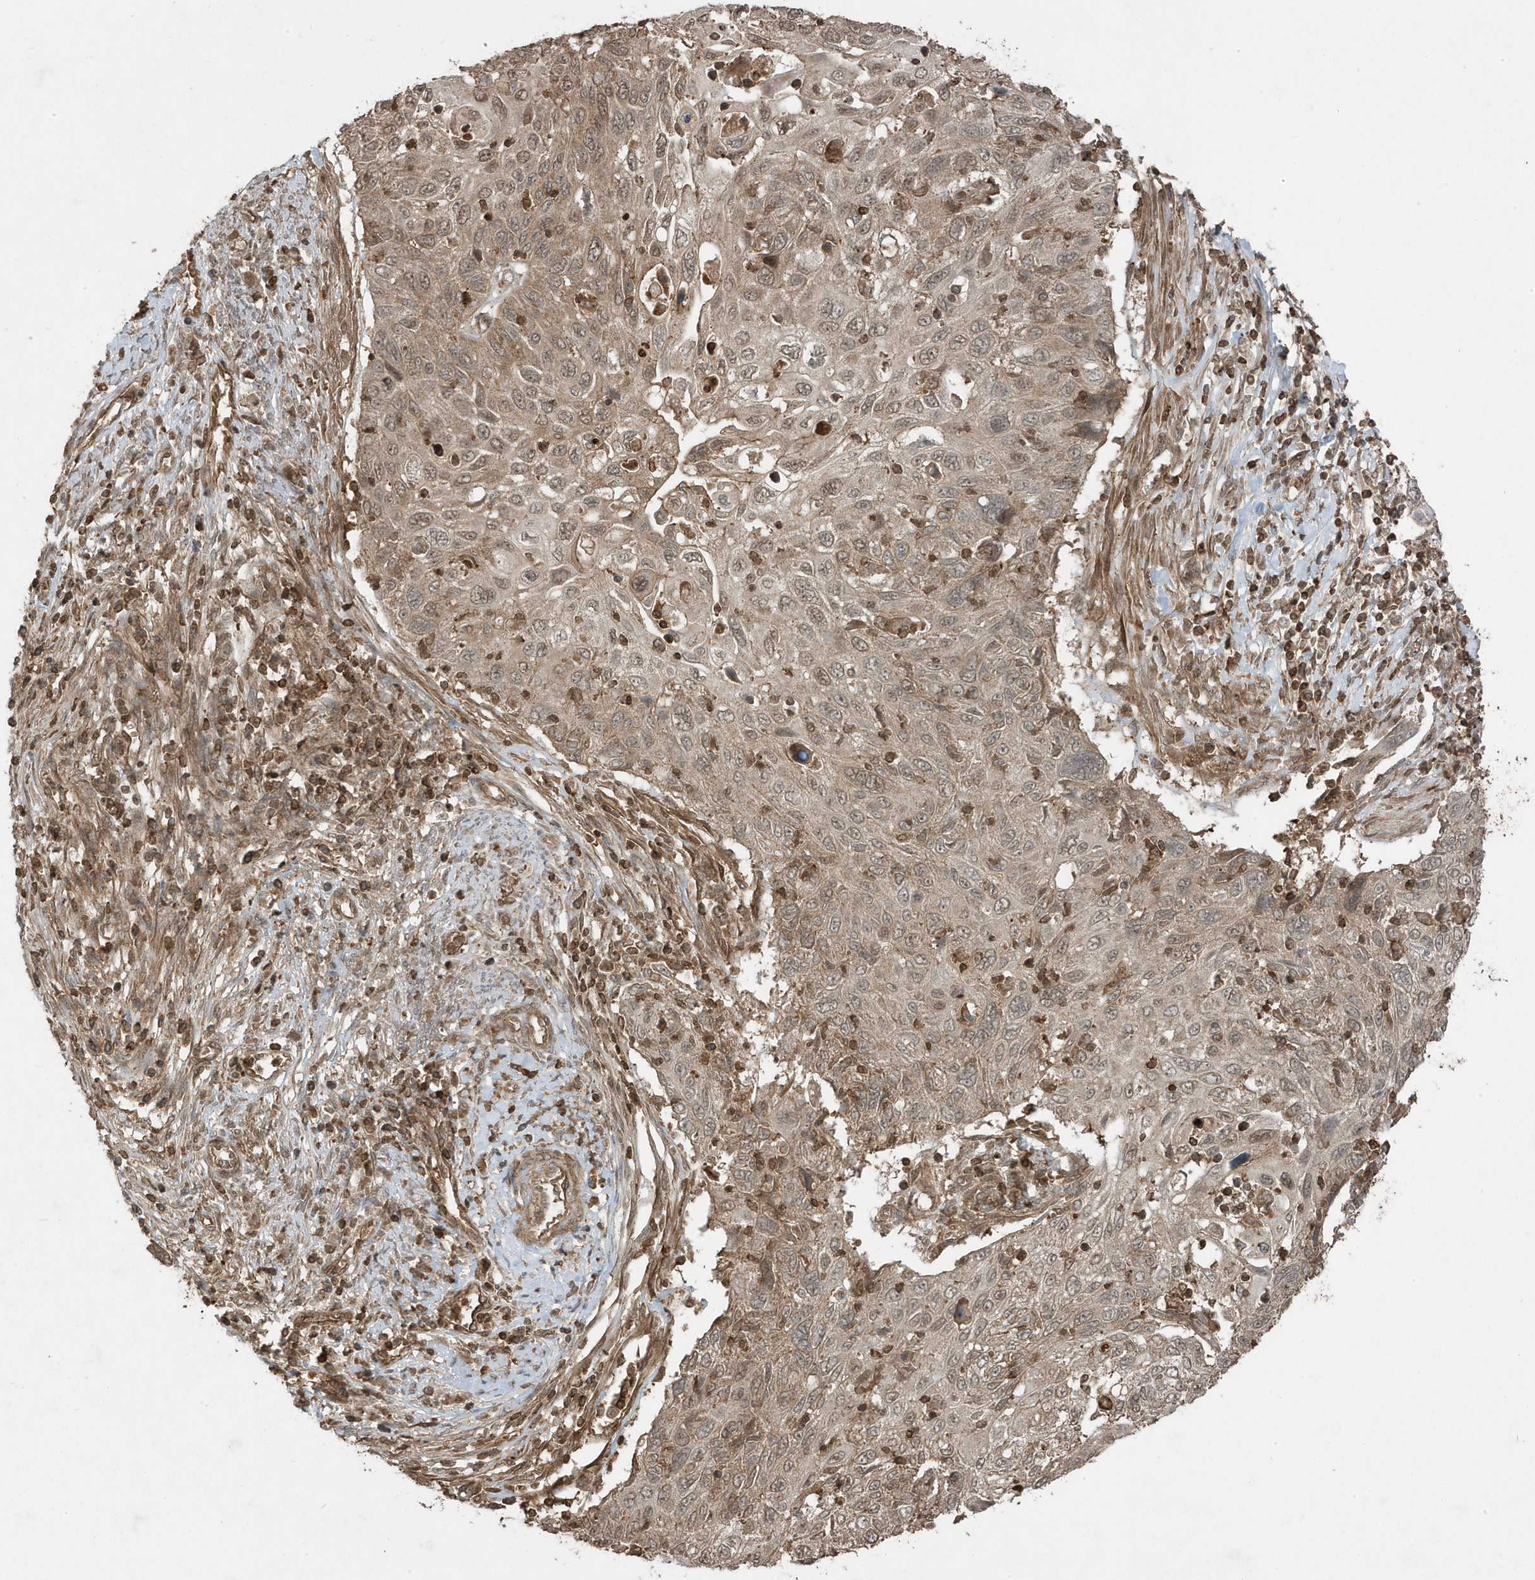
{"staining": {"intensity": "weak", "quantity": "<25%", "location": "cytoplasmic/membranous"}, "tissue": "cervical cancer", "cell_type": "Tumor cells", "image_type": "cancer", "snomed": [{"axis": "morphology", "description": "Squamous cell carcinoma, NOS"}, {"axis": "topography", "description": "Cervix"}], "caption": "Immunohistochemistry of squamous cell carcinoma (cervical) demonstrates no staining in tumor cells. (Stains: DAB IHC with hematoxylin counter stain, Microscopy: brightfield microscopy at high magnification).", "gene": "ASAP1", "patient": {"sex": "female", "age": 70}}